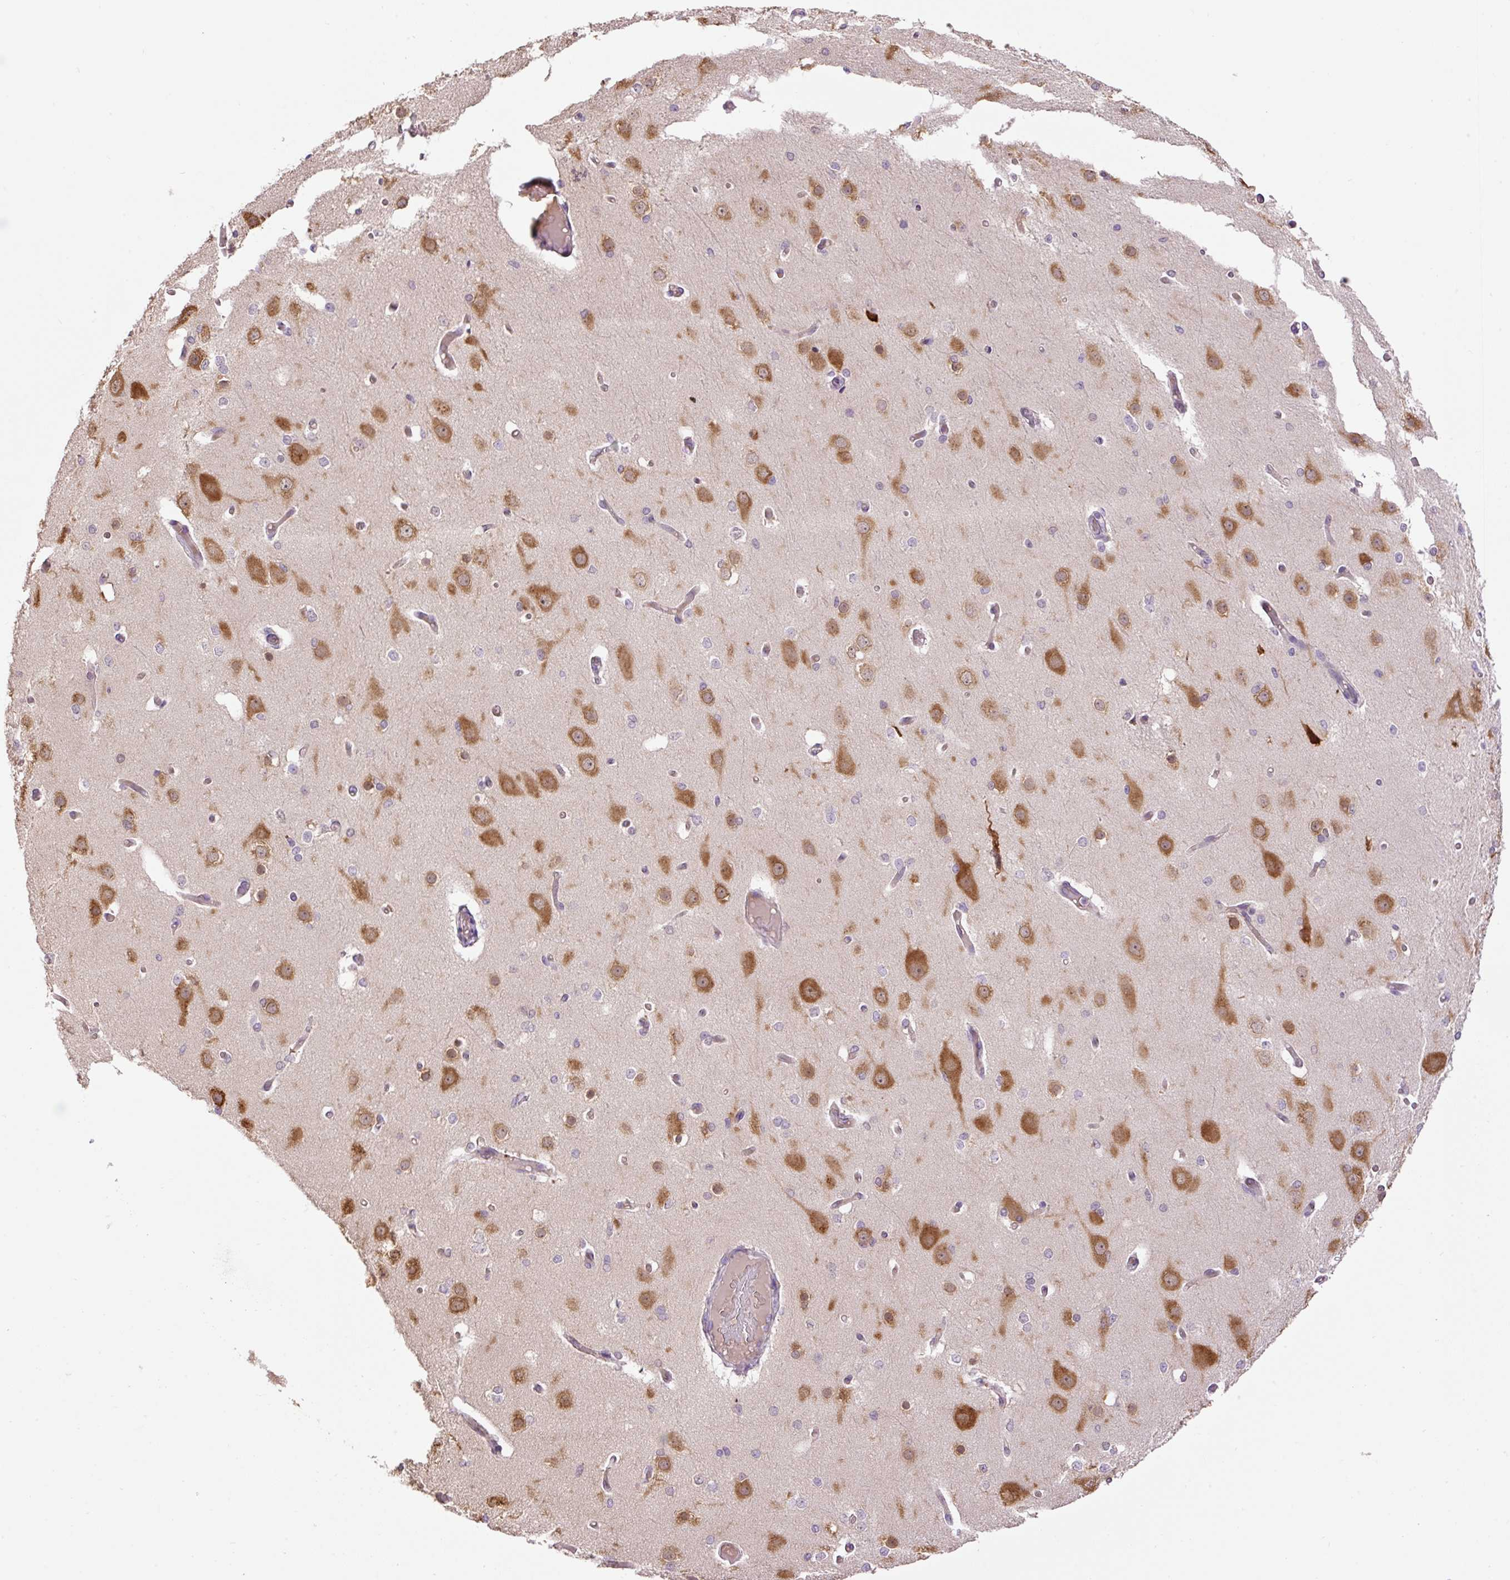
{"staining": {"intensity": "negative", "quantity": "none", "location": "none"}, "tissue": "cerebral cortex", "cell_type": "Endothelial cells", "image_type": "normal", "snomed": [{"axis": "morphology", "description": "Normal tissue, NOS"}, {"axis": "morphology", "description": "Inflammation, NOS"}, {"axis": "topography", "description": "Cerebral cortex"}], "caption": "Immunohistochemical staining of normal human cerebral cortex demonstrates no significant staining in endothelial cells.", "gene": "HABP4", "patient": {"sex": "male", "age": 6}}